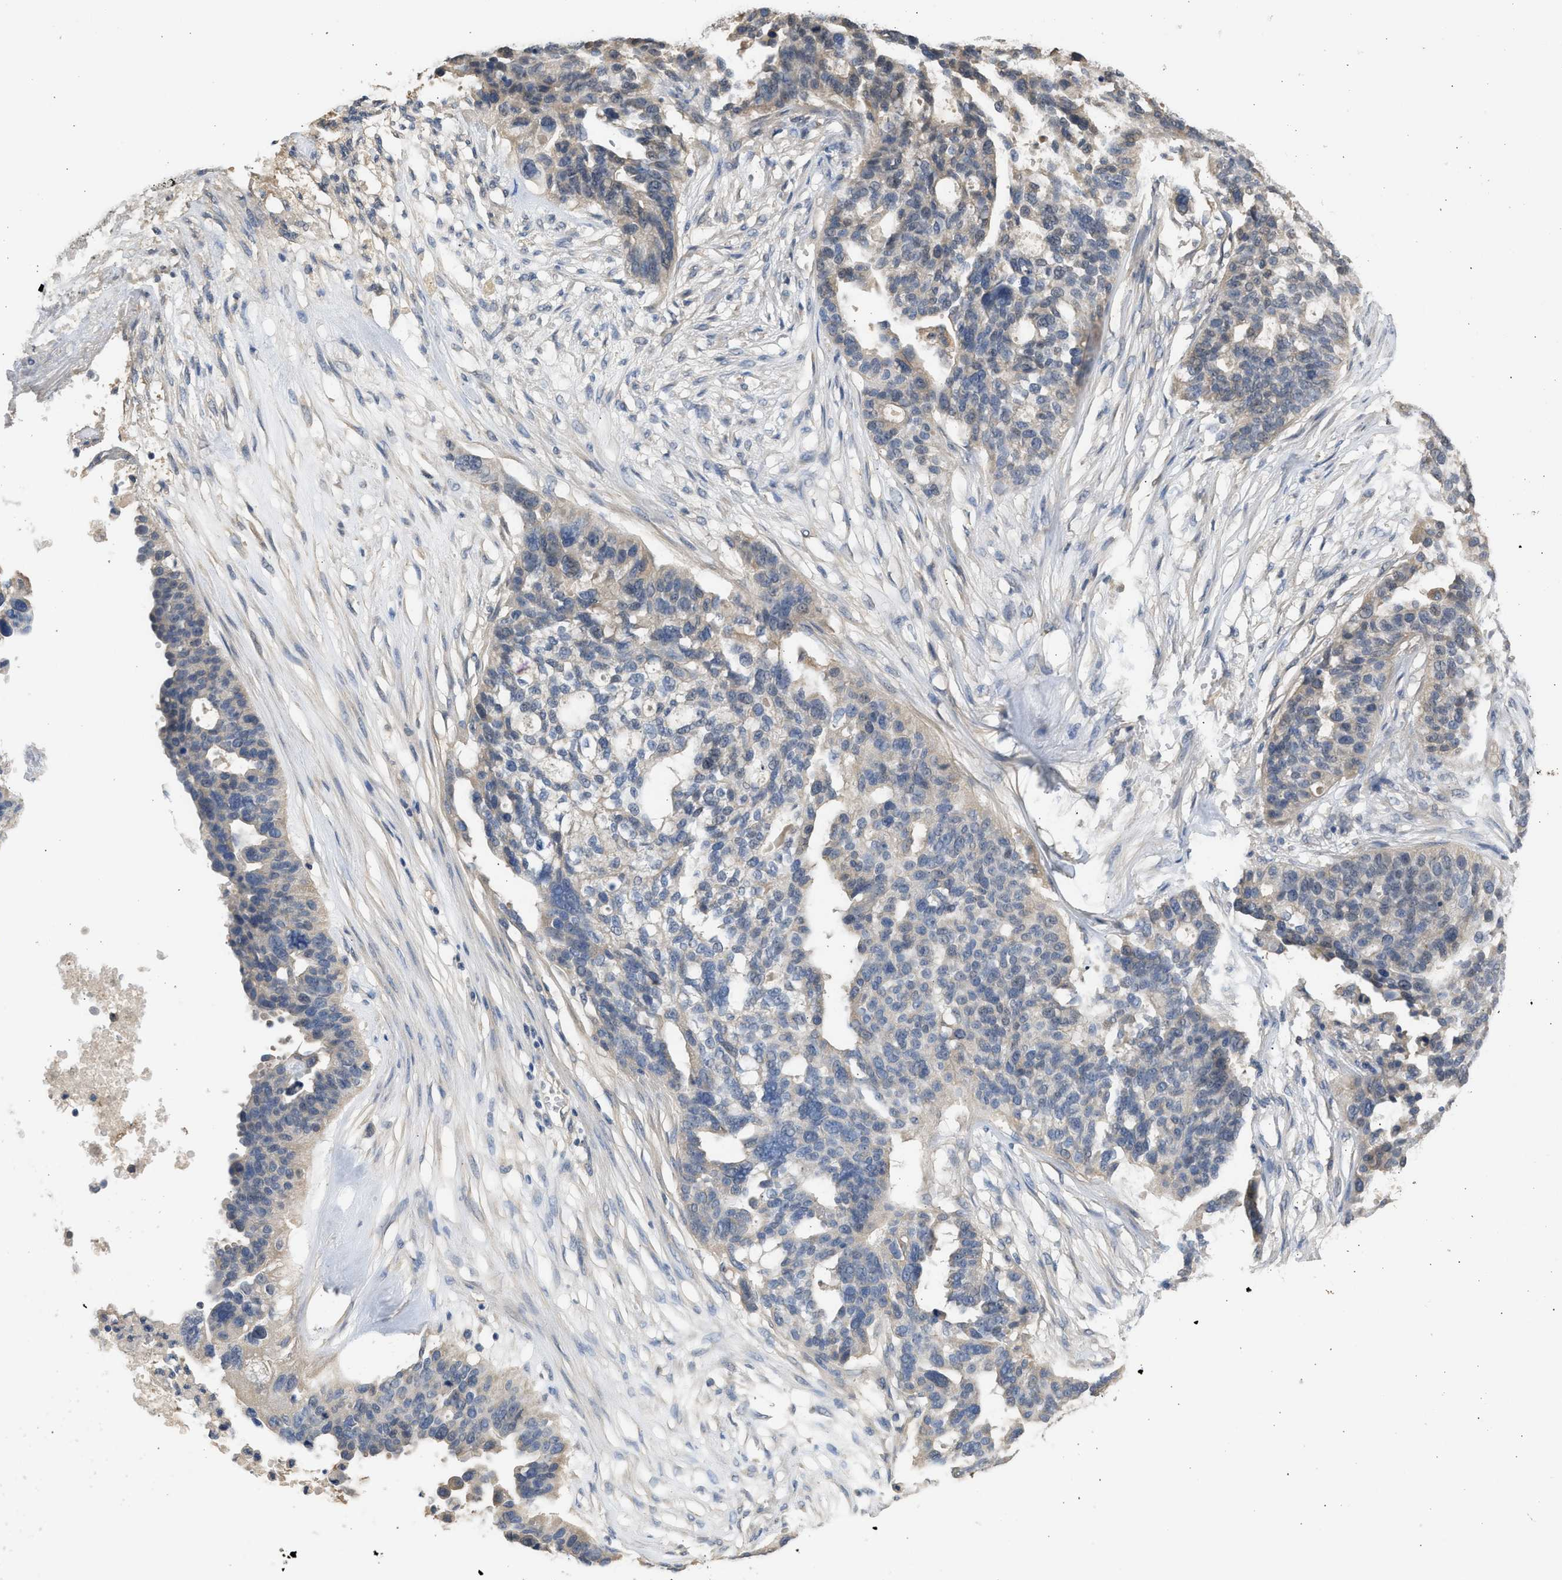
{"staining": {"intensity": "weak", "quantity": "<25%", "location": "cytoplasmic/membranous"}, "tissue": "ovarian cancer", "cell_type": "Tumor cells", "image_type": "cancer", "snomed": [{"axis": "morphology", "description": "Cystadenocarcinoma, serous, NOS"}, {"axis": "topography", "description": "Ovary"}], "caption": "Immunohistochemistry (IHC) histopathology image of ovarian cancer stained for a protein (brown), which displays no positivity in tumor cells.", "gene": "SULT2A1", "patient": {"sex": "female", "age": 59}}